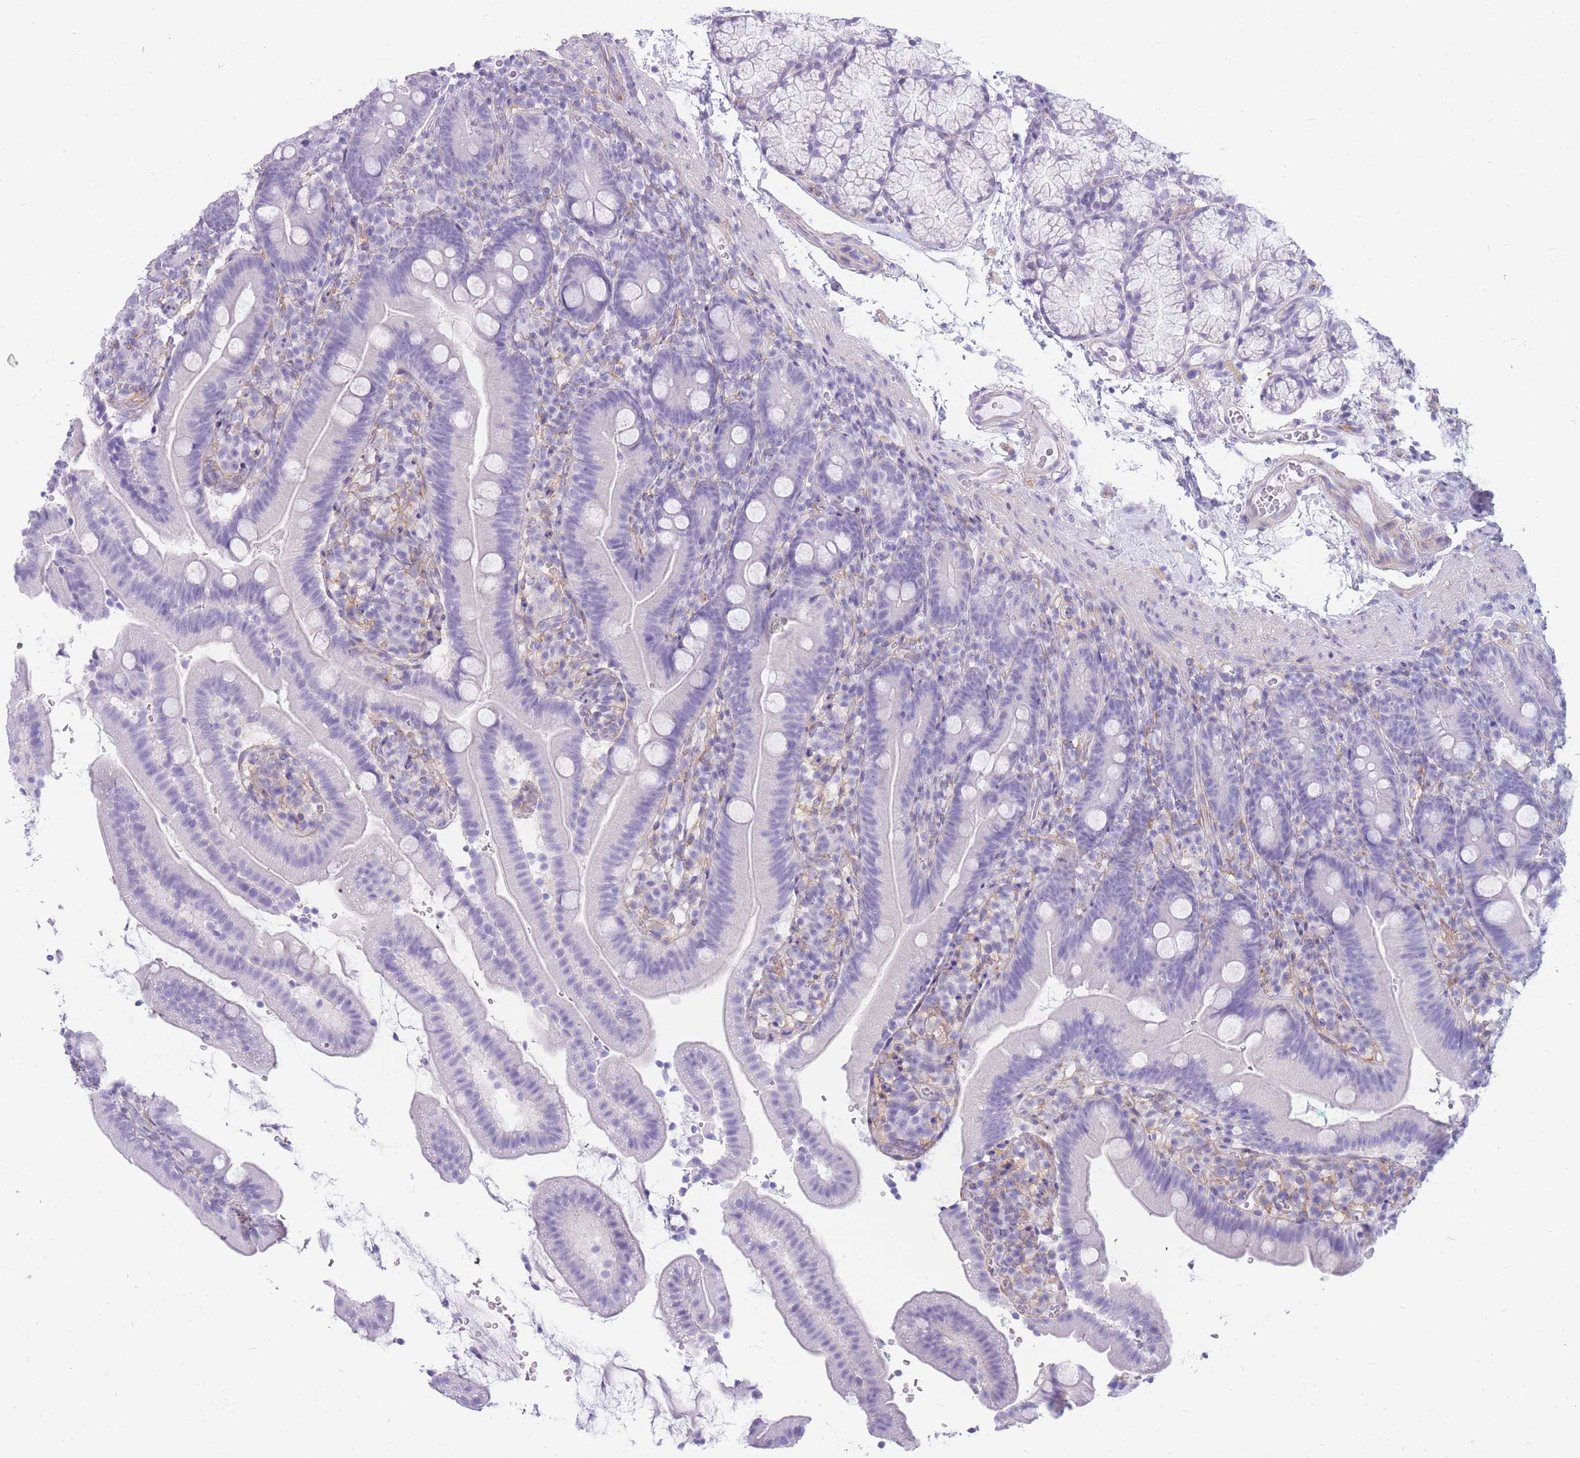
{"staining": {"intensity": "negative", "quantity": "none", "location": "none"}, "tissue": "duodenum", "cell_type": "Glandular cells", "image_type": "normal", "snomed": [{"axis": "morphology", "description": "Normal tissue, NOS"}, {"axis": "topography", "description": "Duodenum"}], "caption": "Protein analysis of benign duodenum exhibits no significant positivity in glandular cells.", "gene": "MTSS2", "patient": {"sex": "female", "age": 67}}